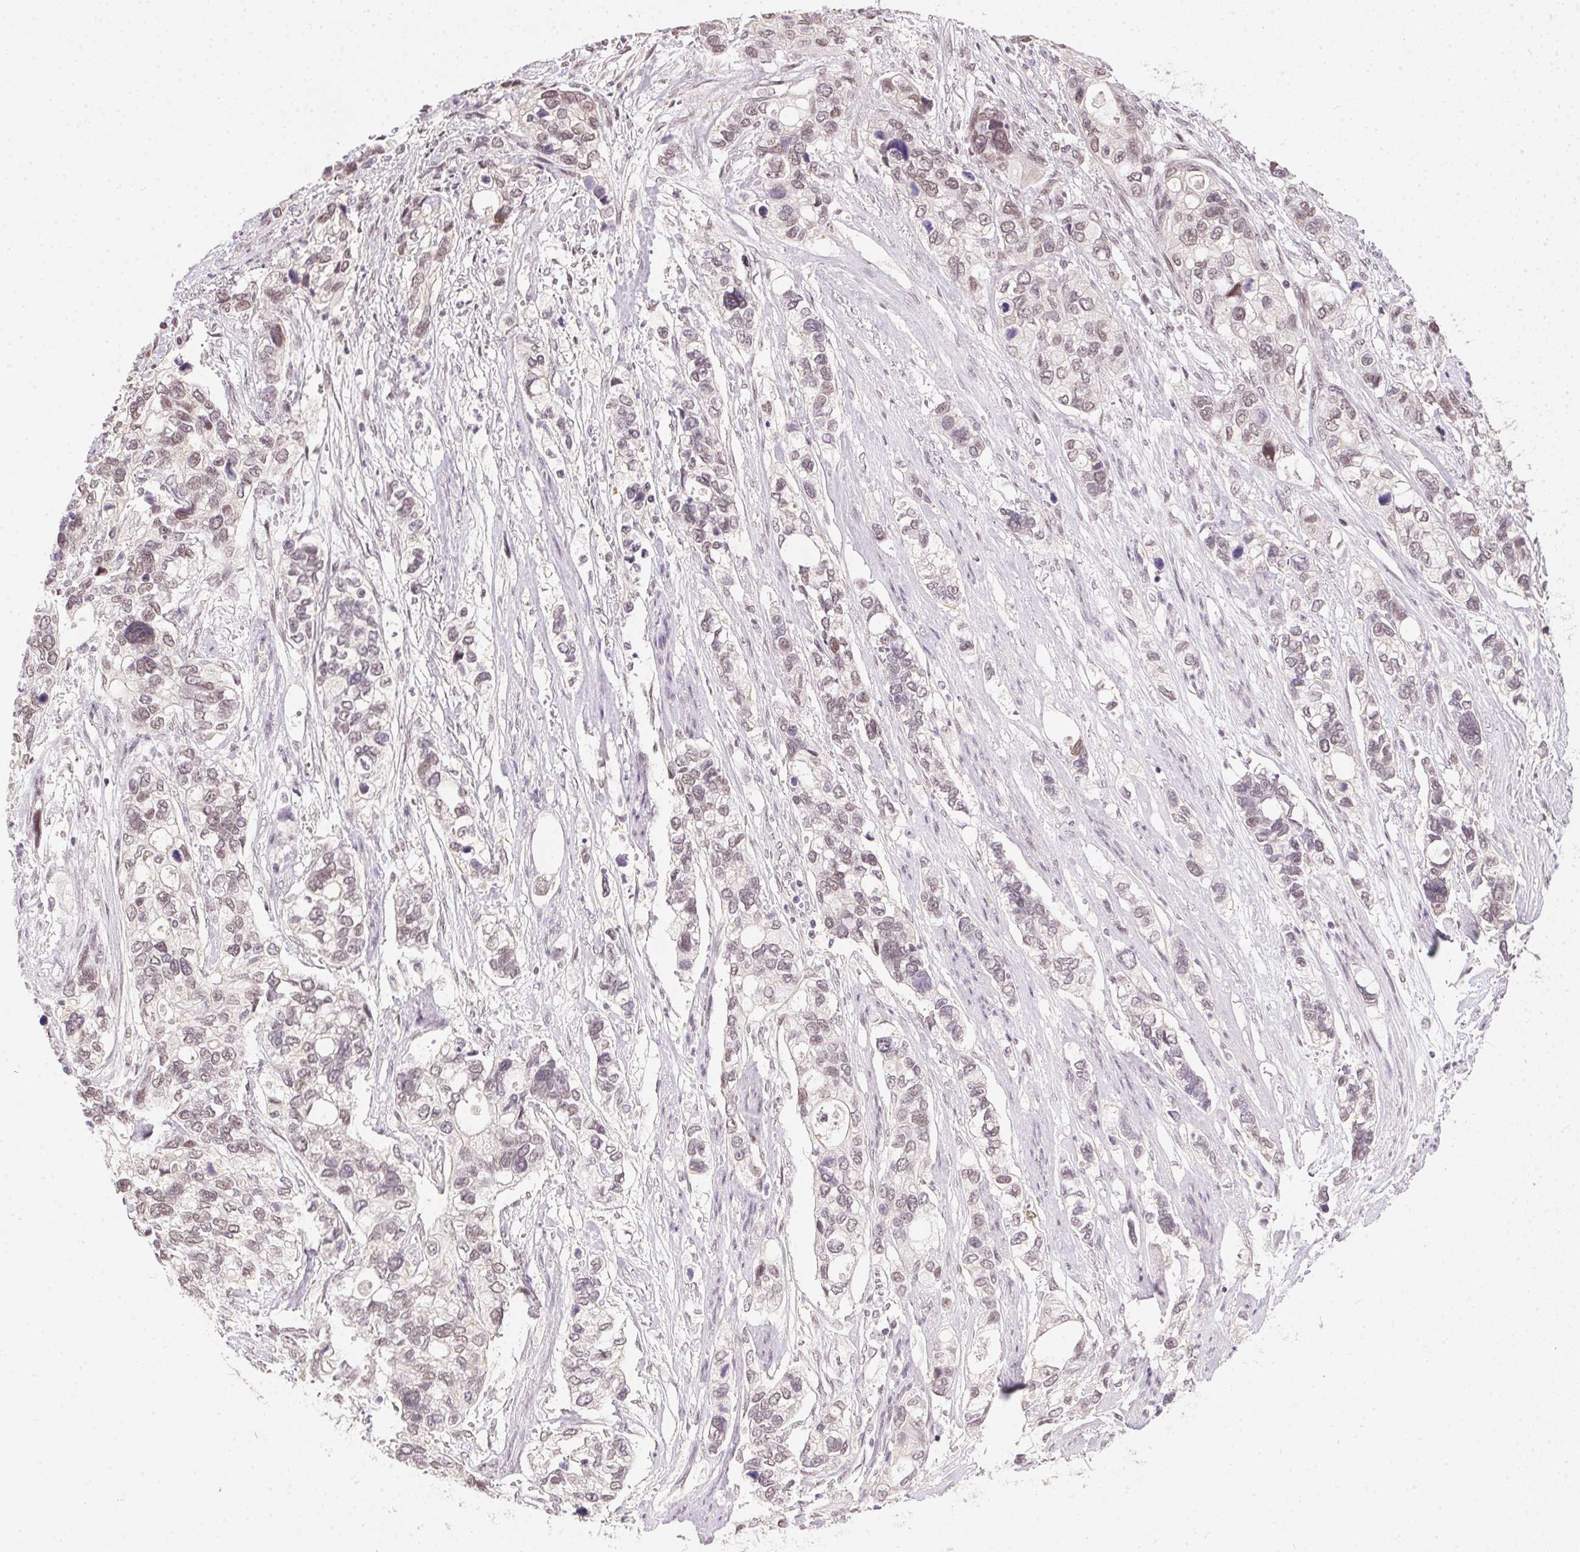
{"staining": {"intensity": "weak", "quantity": "<25%", "location": "nuclear"}, "tissue": "stomach cancer", "cell_type": "Tumor cells", "image_type": "cancer", "snomed": [{"axis": "morphology", "description": "Adenocarcinoma, NOS"}, {"axis": "topography", "description": "Stomach, upper"}], "caption": "Immunohistochemistry of human stomach cancer (adenocarcinoma) reveals no positivity in tumor cells.", "gene": "KDM4D", "patient": {"sex": "female", "age": 81}}